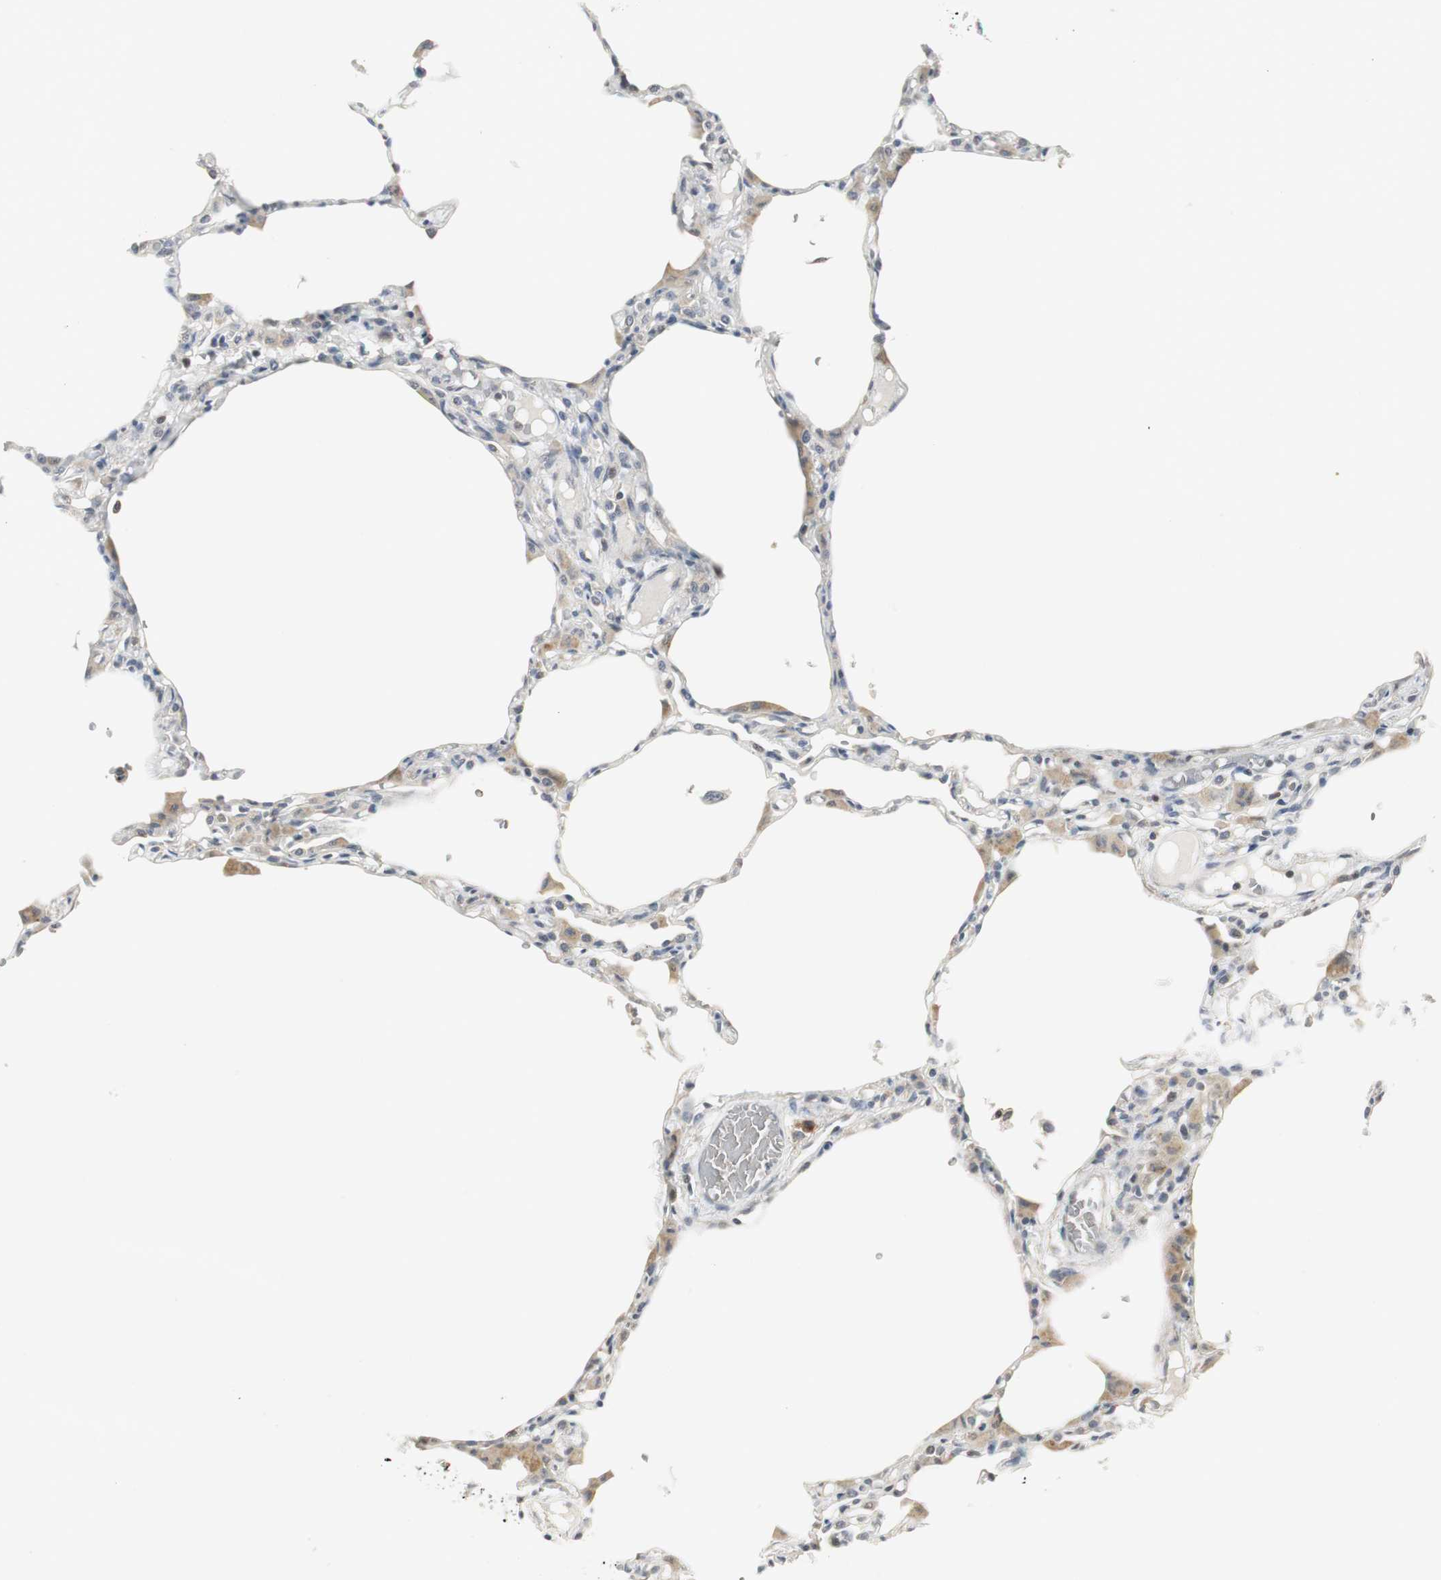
{"staining": {"intensity": "weak", "quantity": "<25%", "location": "cytoplasmic/membranous"}, "tissue": "lung", "cell_type": "Alveolar cells", "image_type": "normal", "snomed": [{"axis": "morphology", "description": "Normal tissue, NOS"}, {"axis": "topography", "description": "Lung"}], "caption": "Immunohistochemistry of normal human lung shows no positivity in alveolar cells.", "gene": "CCT5", "patient": {"sex": "female", "age": 49}}